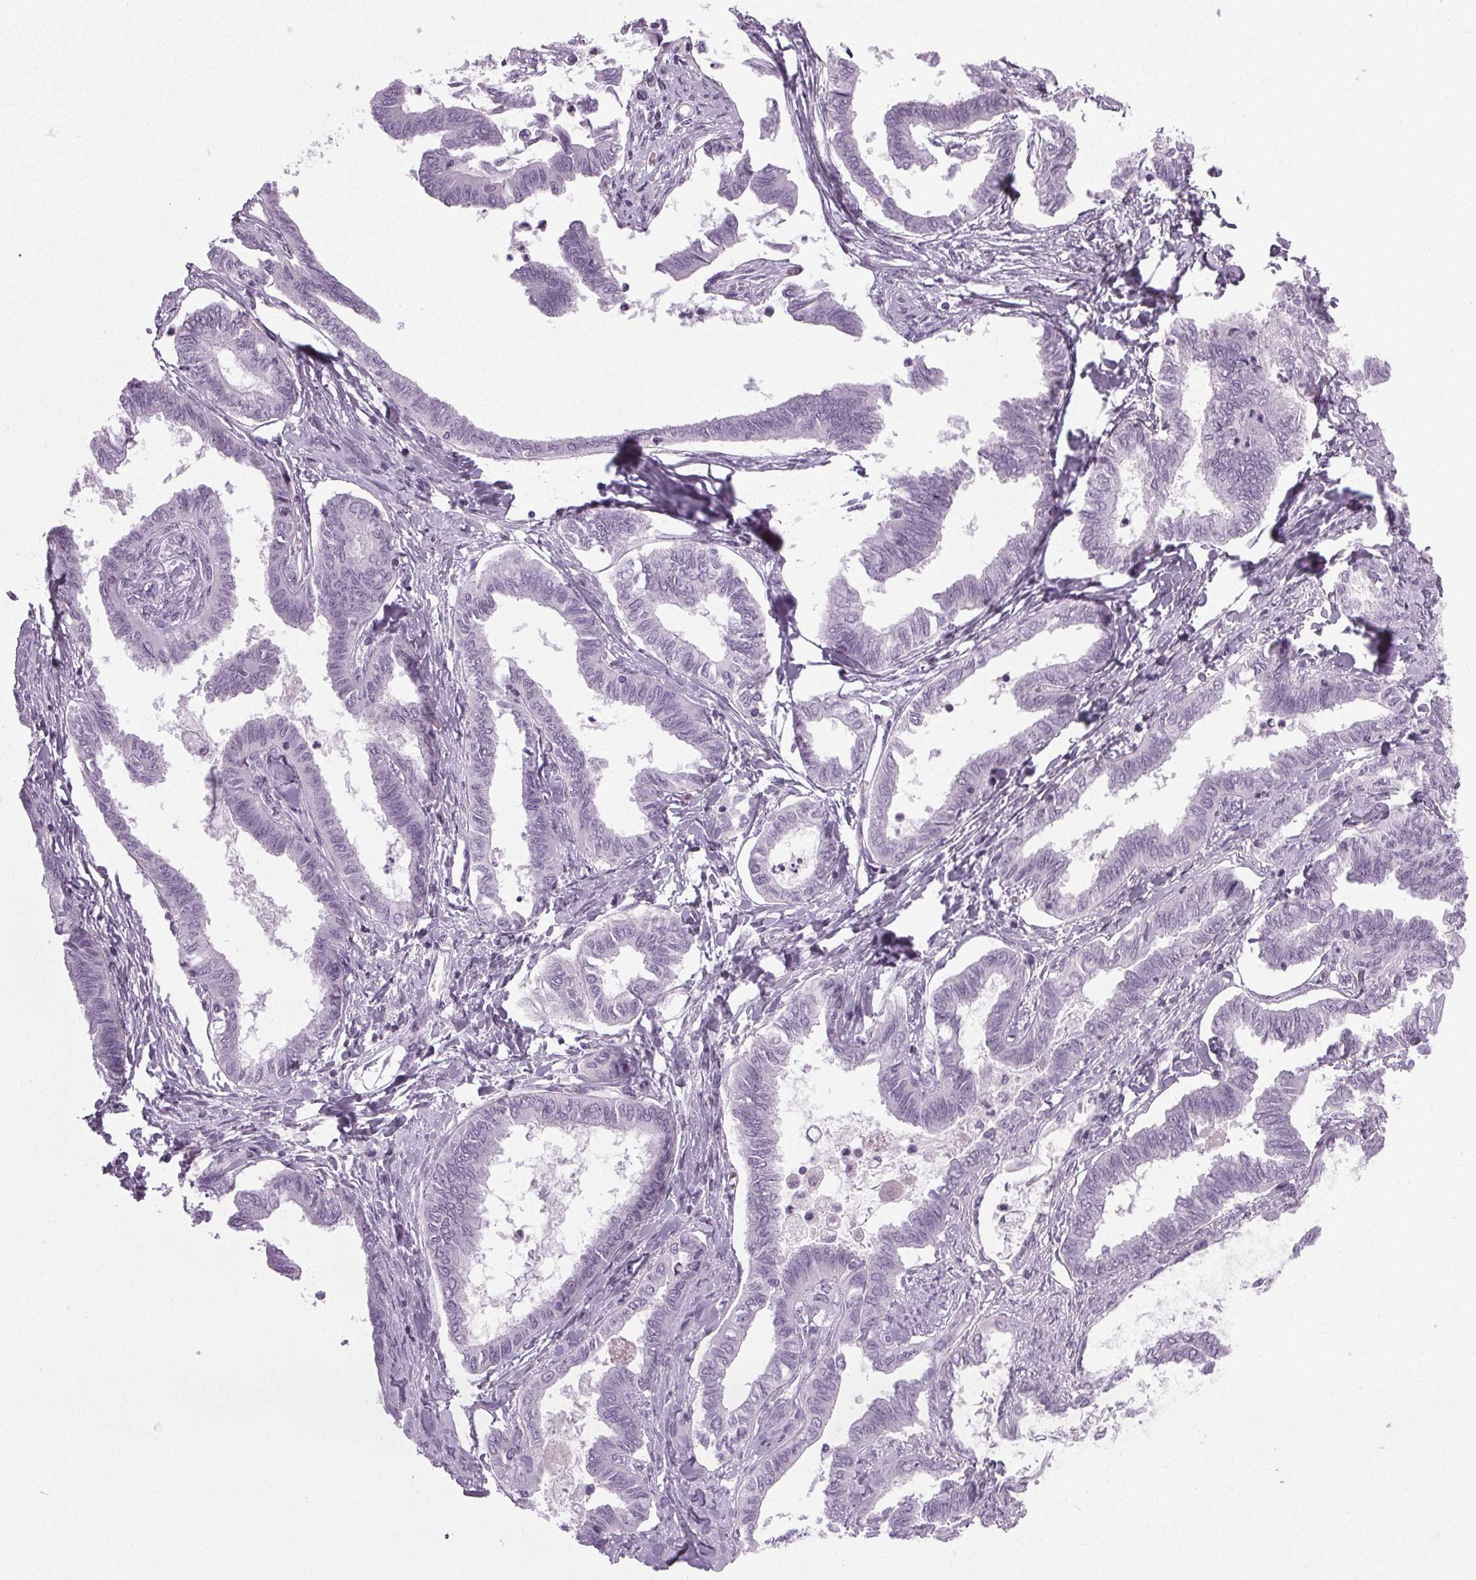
{"staining": {"intensity": "negative", "quantity": "none", "location": "none"}, "tissue": "ovarian cancer", "cell_type": "Tumor cells", "image_type": "cancer", "snomed": [{"axis": "morphology", "description": "Carcinoma, endometroid"}, {"axis": "topography", "description": "Ovary"}], "caption": "DAB immunohistochemical staining of endometroid carcinoma (ovarian) exhibits no significant expression in tumor cells.", "gene": "IGF2BP1", "patient": {"sex": "female", "age": 70}}